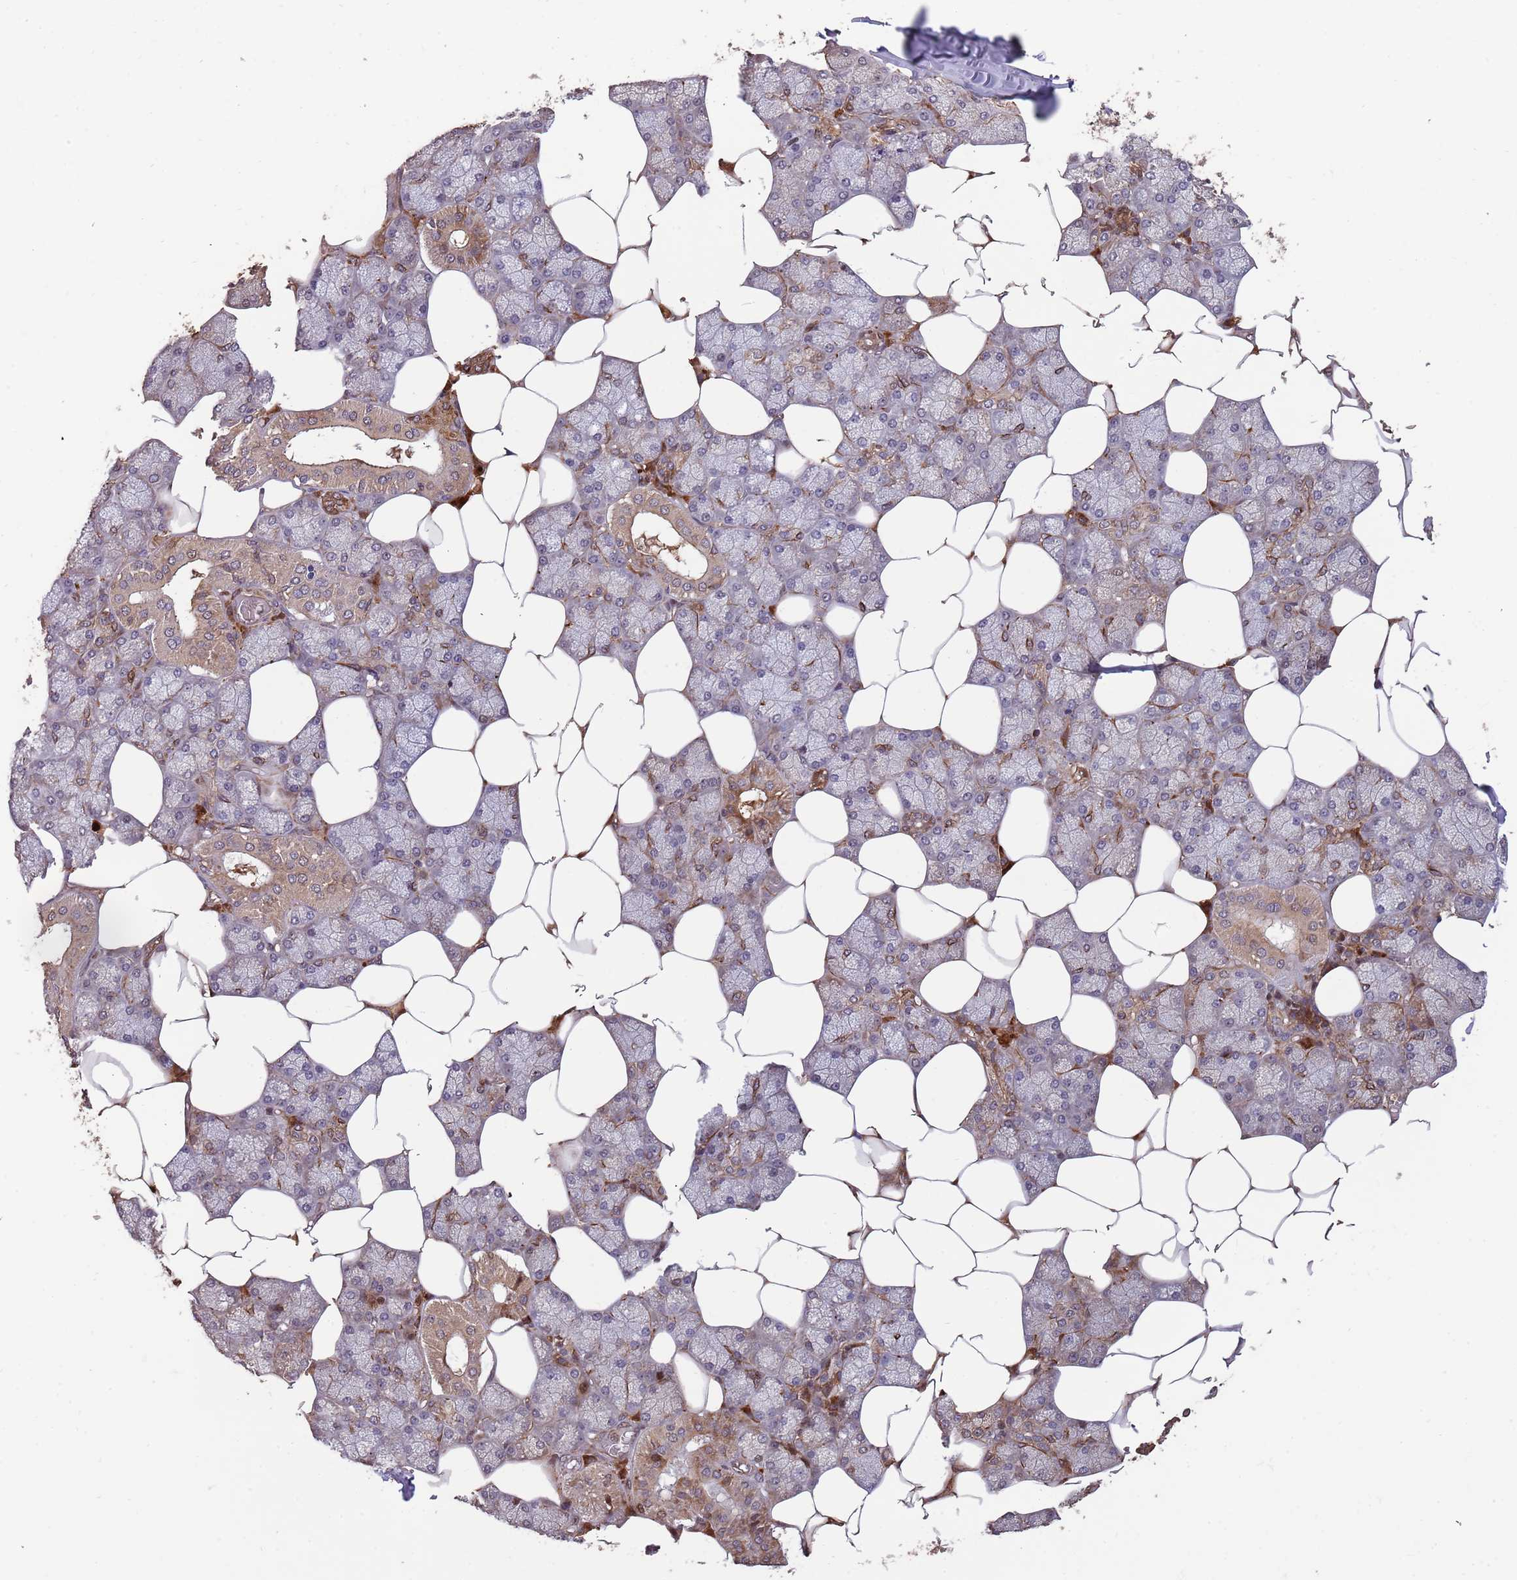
{"staining": {"intensity": "moderate", "quantity": "25%-75%", "location": "cytoplasmic/membranous"}, "tissue": "salivary gland", "cell_type": "Glandular cells", "image_type": "normal", "snomed": [{"axis": "morphology", "description": "Normal tissue, NOS"}, {"axis": "topography", "description": "Salivary gland"}], "caption": "Immunohistochemical staining of normal salivary gland displays 25%-75% levels of moderate cytoplasmic/membranous protein staining in approximately 25%-75% of glandular cells.", "gene": "ZNF428", "patient": {"sex": "male", "age": 62}}